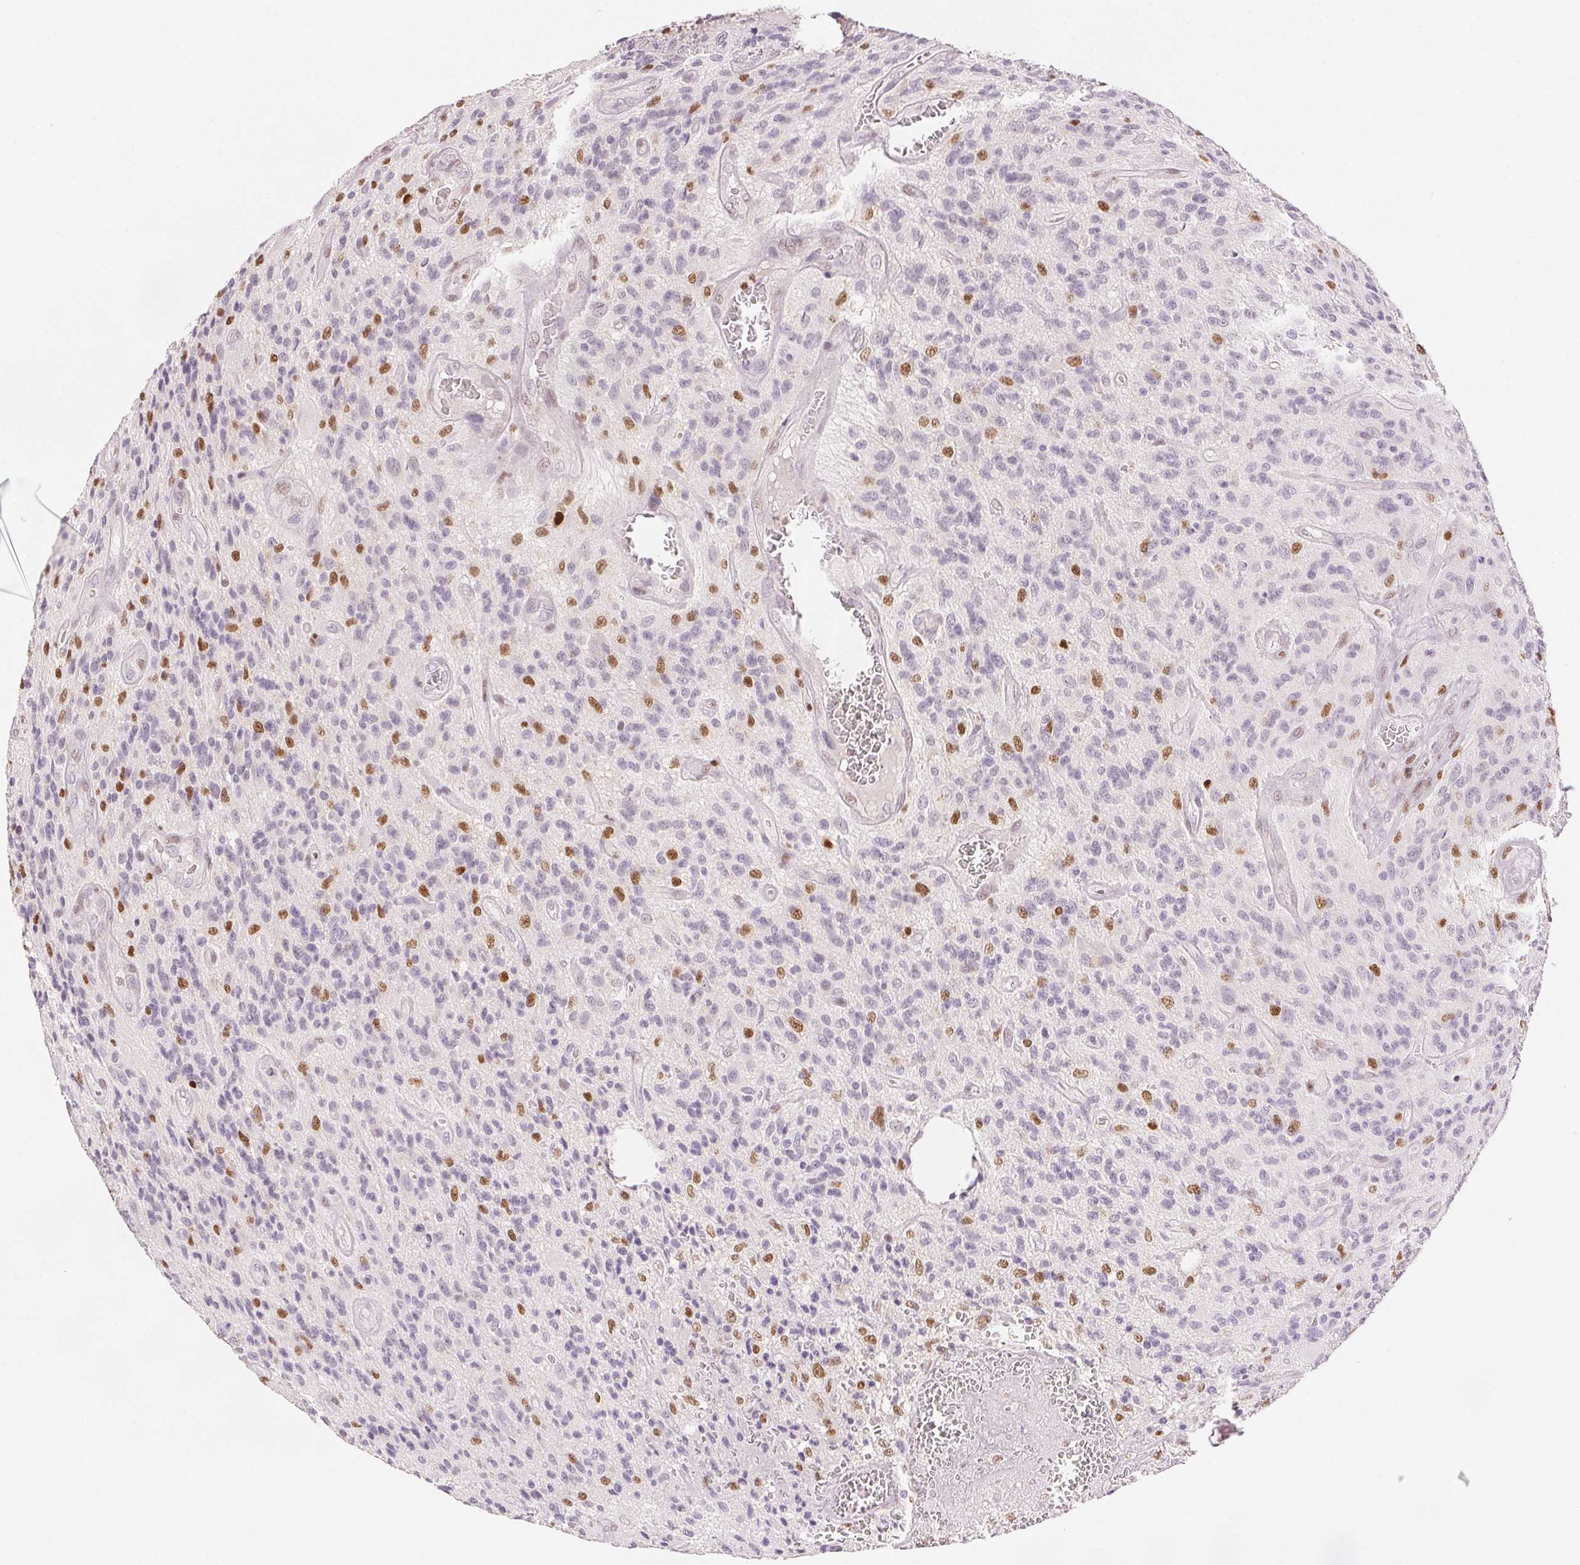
{"staining": {"intensity": "moderate", "quantity": "<25%", "location": "nuclear"}, "tissue": "glioma", "cell_type": "Tumor cells", "image_type": "cancer", "snomed": [{"axis": "morphology", "description": "Glioma, malignant, High grade"}, {"axis": "topography", "description": "Brain"}], "caption": "Protein staining demonstrates moderate nuclear positivity in approximately <25% of tumor cells in malignant glioma (high-grade).", "gene": "RUNX2", "patient": {"sex": "male", "age": 76}}